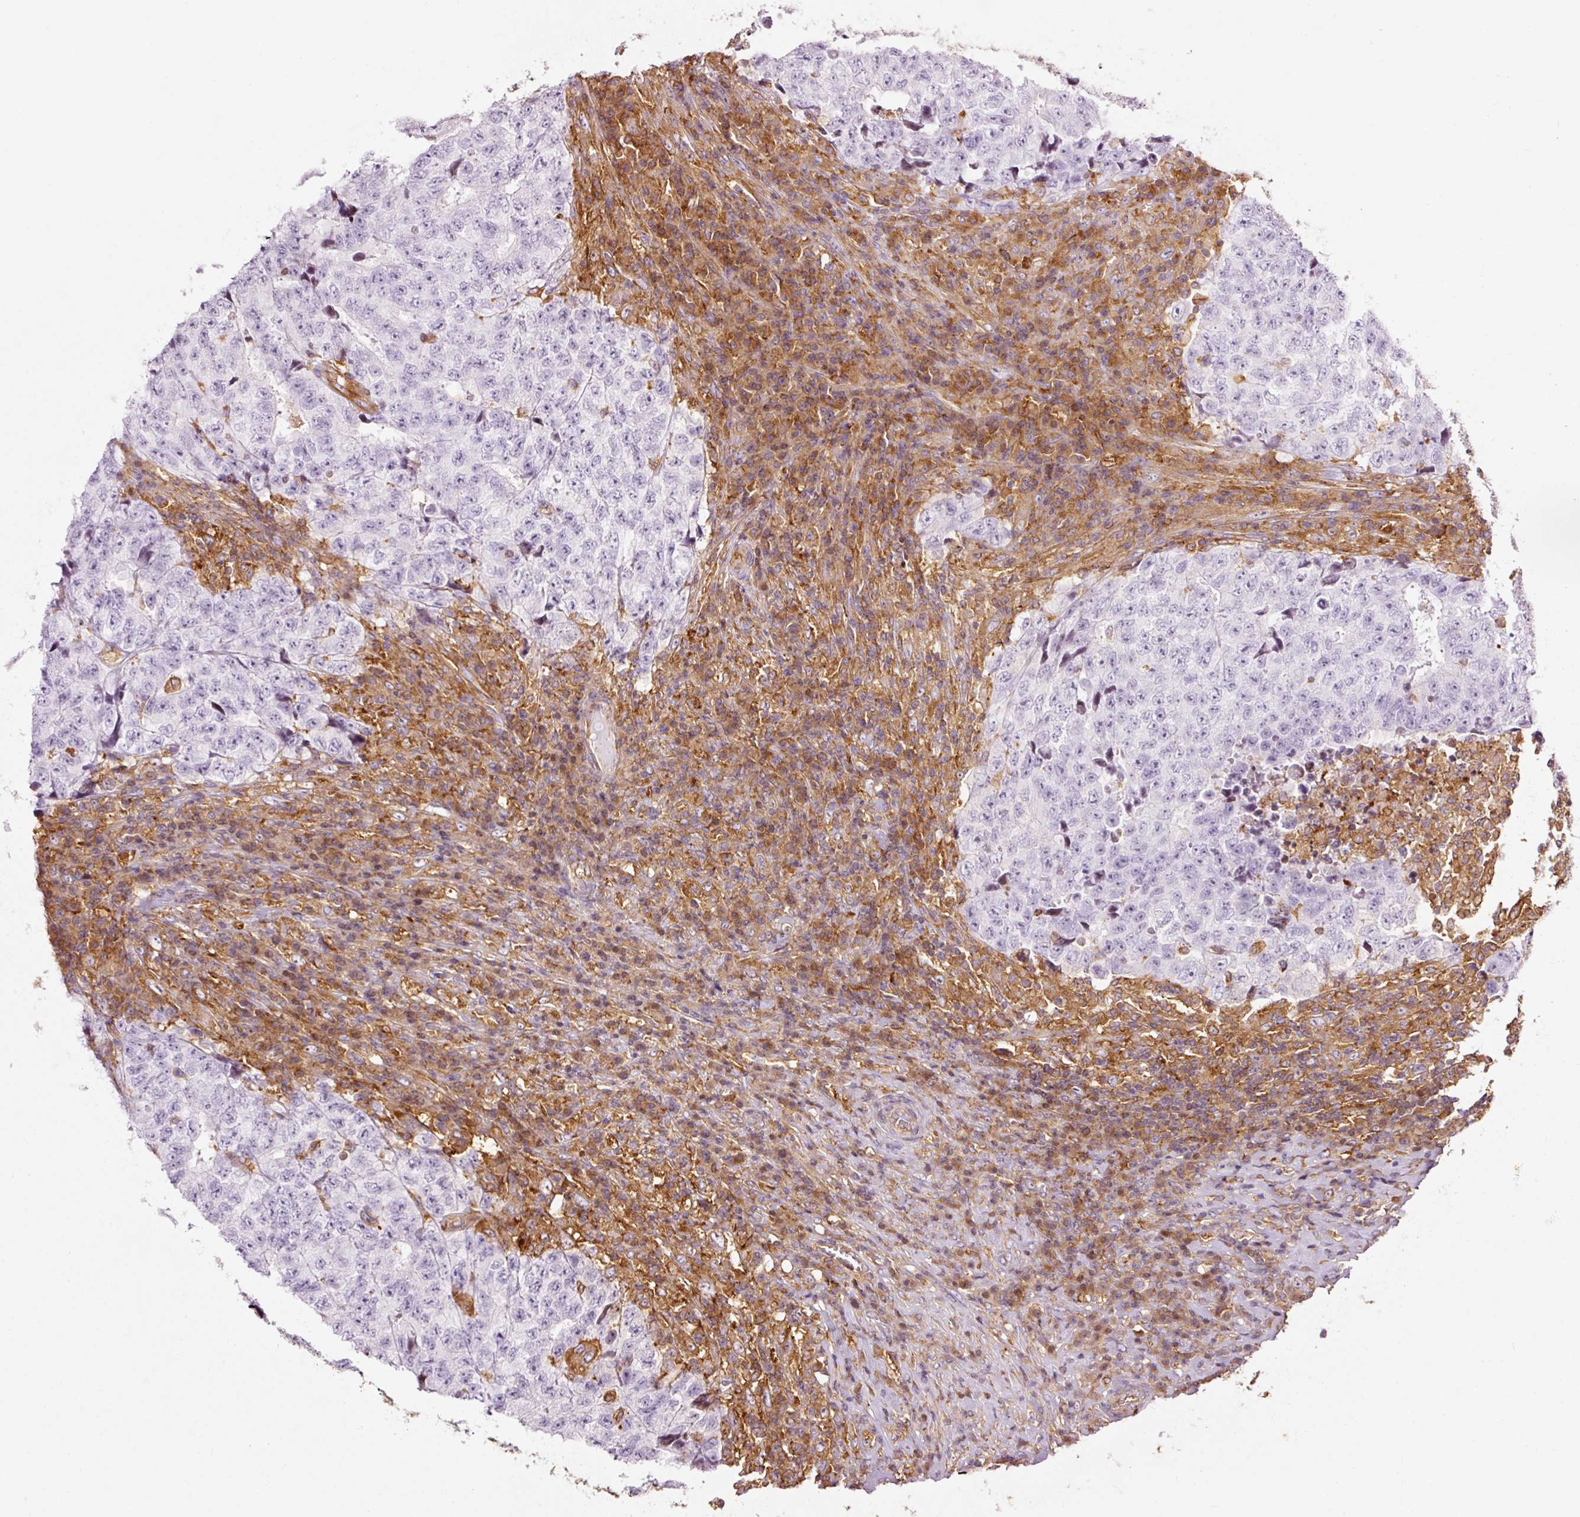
{"staining": {"intensity": "negative", "quantity": "none", "location": "none"}, "tissue": "testis cancer", "cell_type": "Tumor cells", "image_type": "cancer", "snomed": [{"axis": "morphology", "description": "Necrosis, NOS"}, {"axis": "morphology", "description": "Carcinoma, Embryonal, NOS"}, {"axis": "topography", "description": "Testis"}], "caption": "Tumor cells are negative for brown protein staining in testis cancer. Brightfield microscopy of immunohistochemistry (IHC) stained with DAB (3,3'-diaminobenzidine) (brown) and hematoxylin (blue), captured at high magnification.", "gene": "SCNM1", "patient": {"sex": "male", "age": 19}}